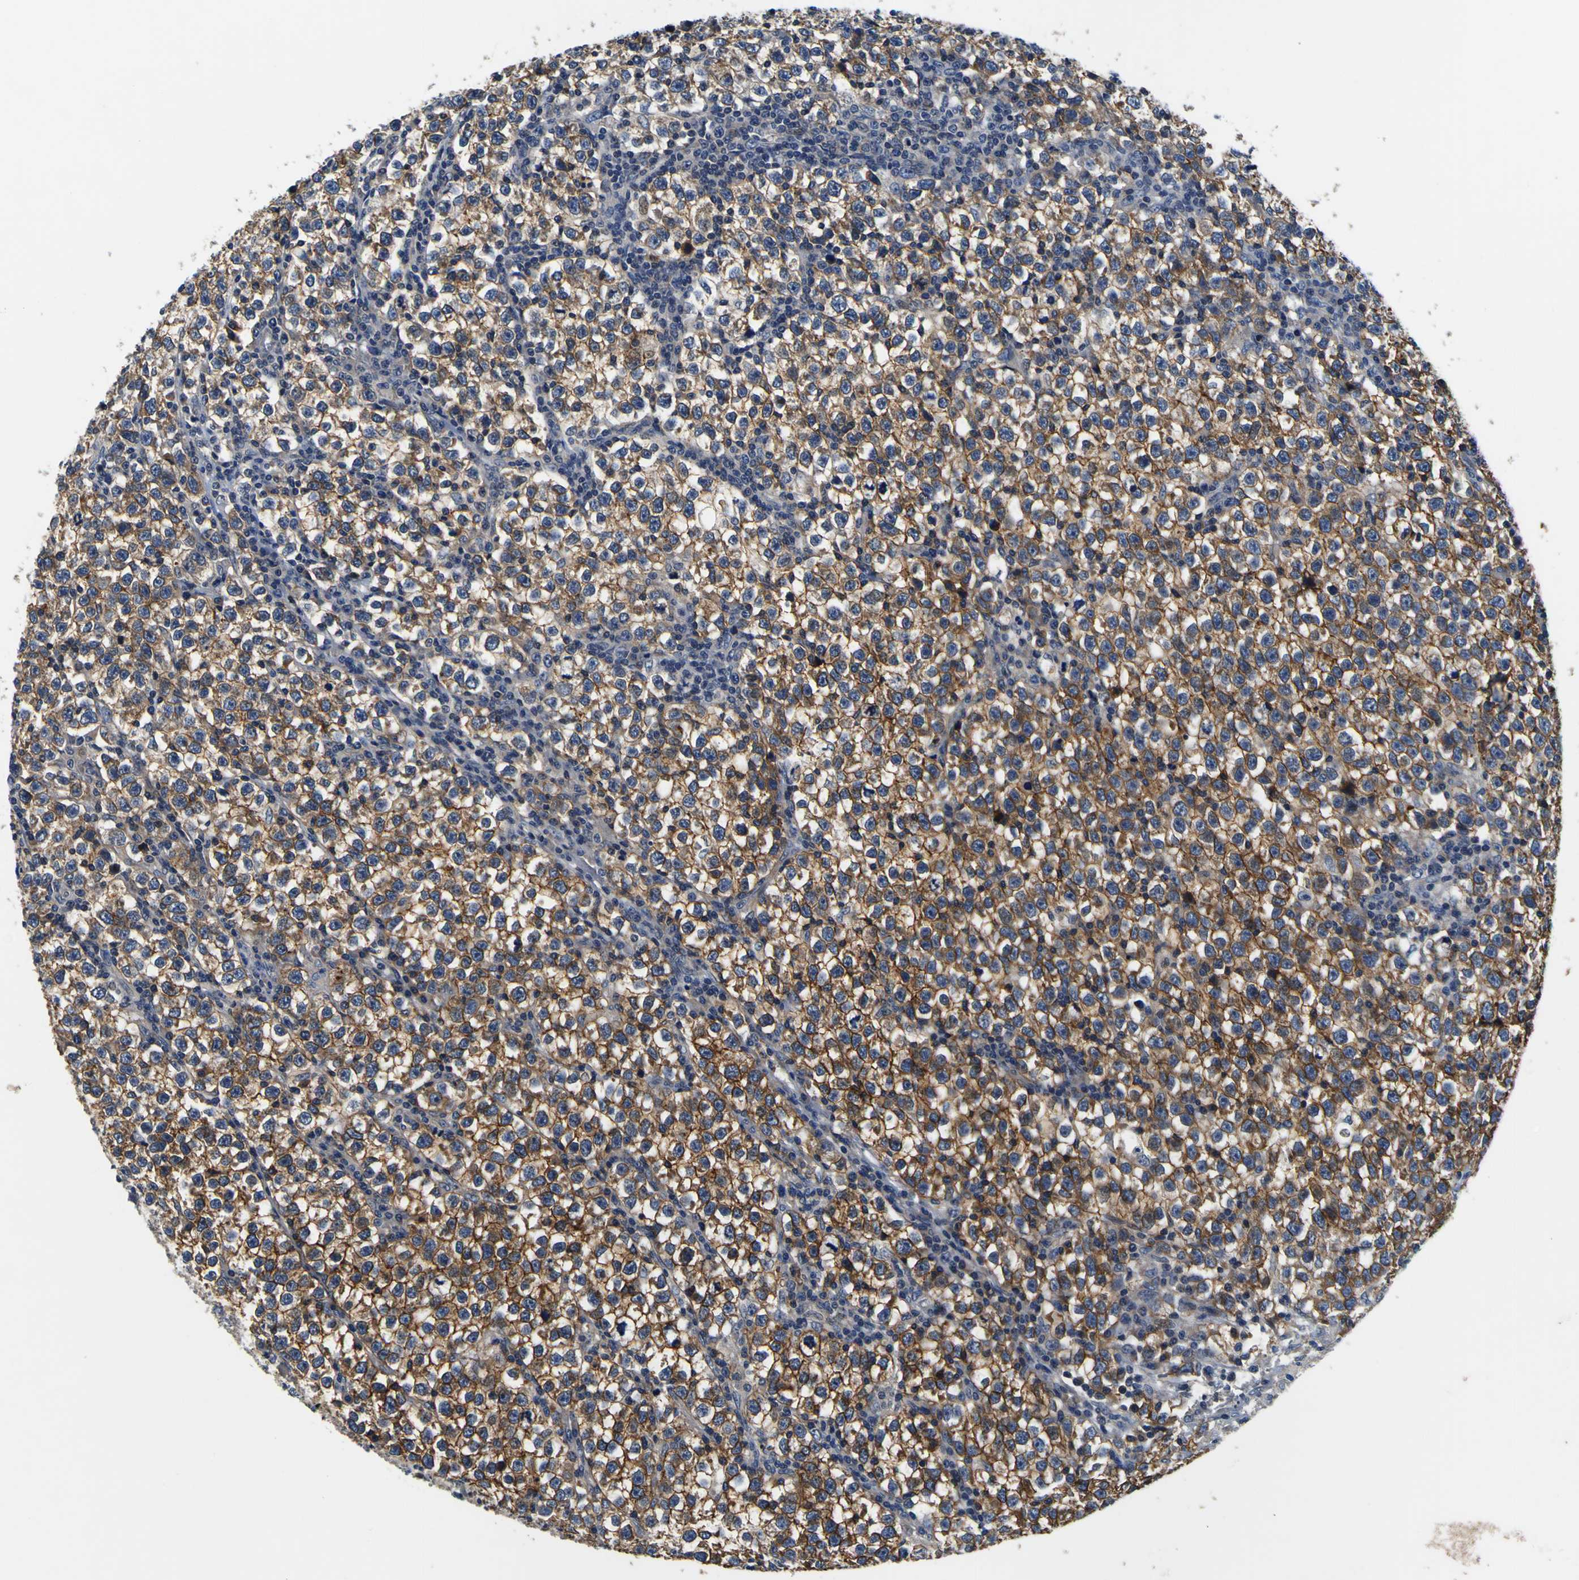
{"staining": {"intensity": "moderate", "quantity": ">75%", "location": "cytoplasmic/membranous"}, "tissue": "testis cancer", "cell_type": "Tumor cells", "image_type": "cancer", "snomed": [{"axis": "morphology", "description": "Normal tissue, NOS"}, {"axis": "morphology", "description": "Seminoma, NOS"}, {"axis": "topography", "description": "Testis"}], "caption": "Protein expression analysis of testis cancer (seminoma) shows moderate cytoplasmic/membranous staining in approximately >75% of tumor cells.", "gene": "EPHB4", "patient": {"sex": "male", "age": 43}}